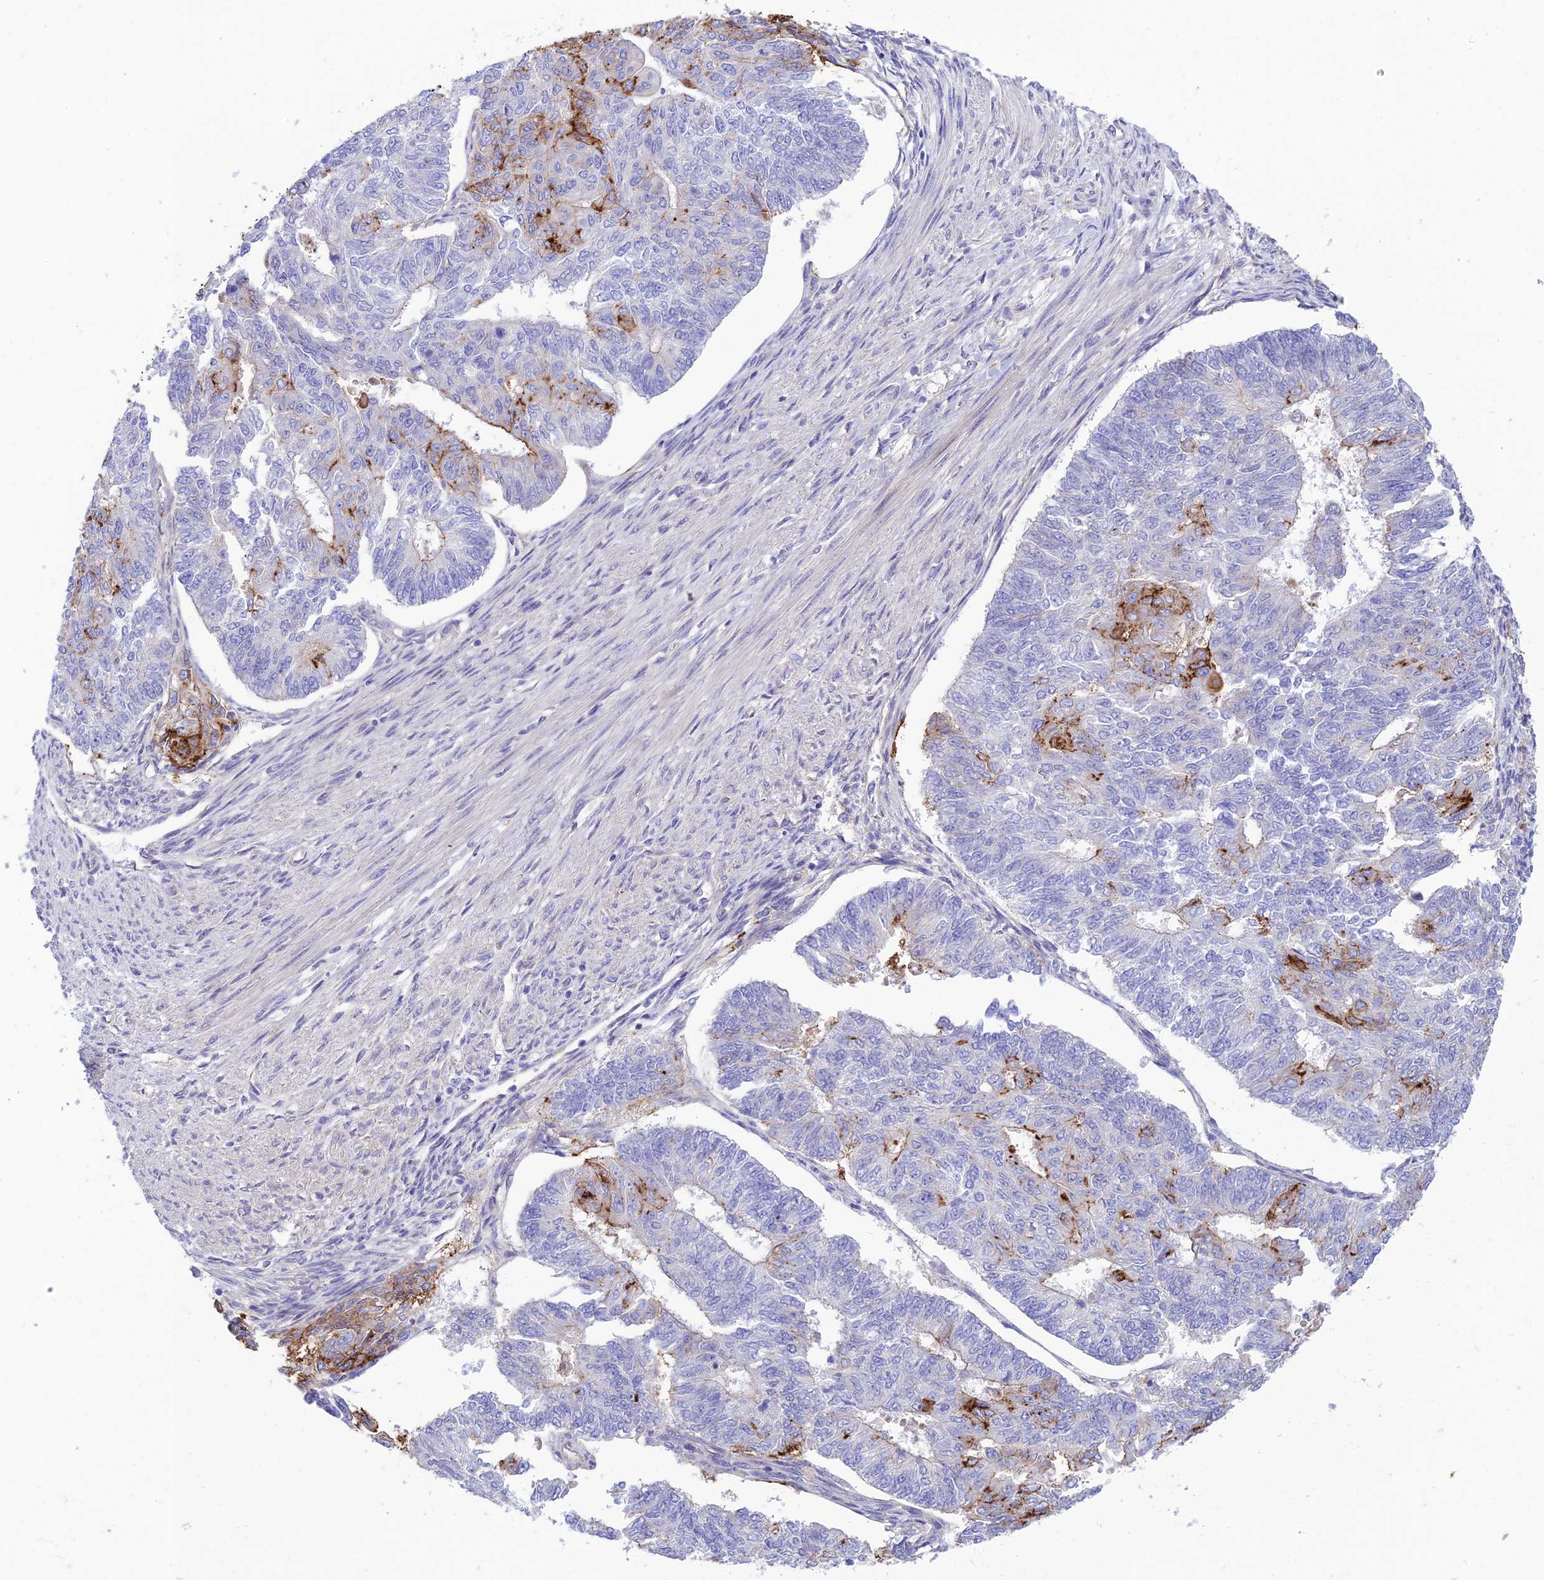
{"staining": {"intensity": "strong", "quantity": "<25%", "location": "cytoplasmic/membranous"}, "tissue": "endometrial cancer", "cell_type": "Tumor cells", "image_type": "cancer", "snomed": [{"axis": "morphology", "description": "Adenocarcinoma, NOS"}, {"axis": "topography", "description": "Endometrium"}], "caption": "A brown stain highlights strong cytoplasmic/membranous staining of a protein in human adenocarcinoma (endometrial) tumor cells.", "gene": "CCDC157", "patient": {"sex": "female", "age": 32}}